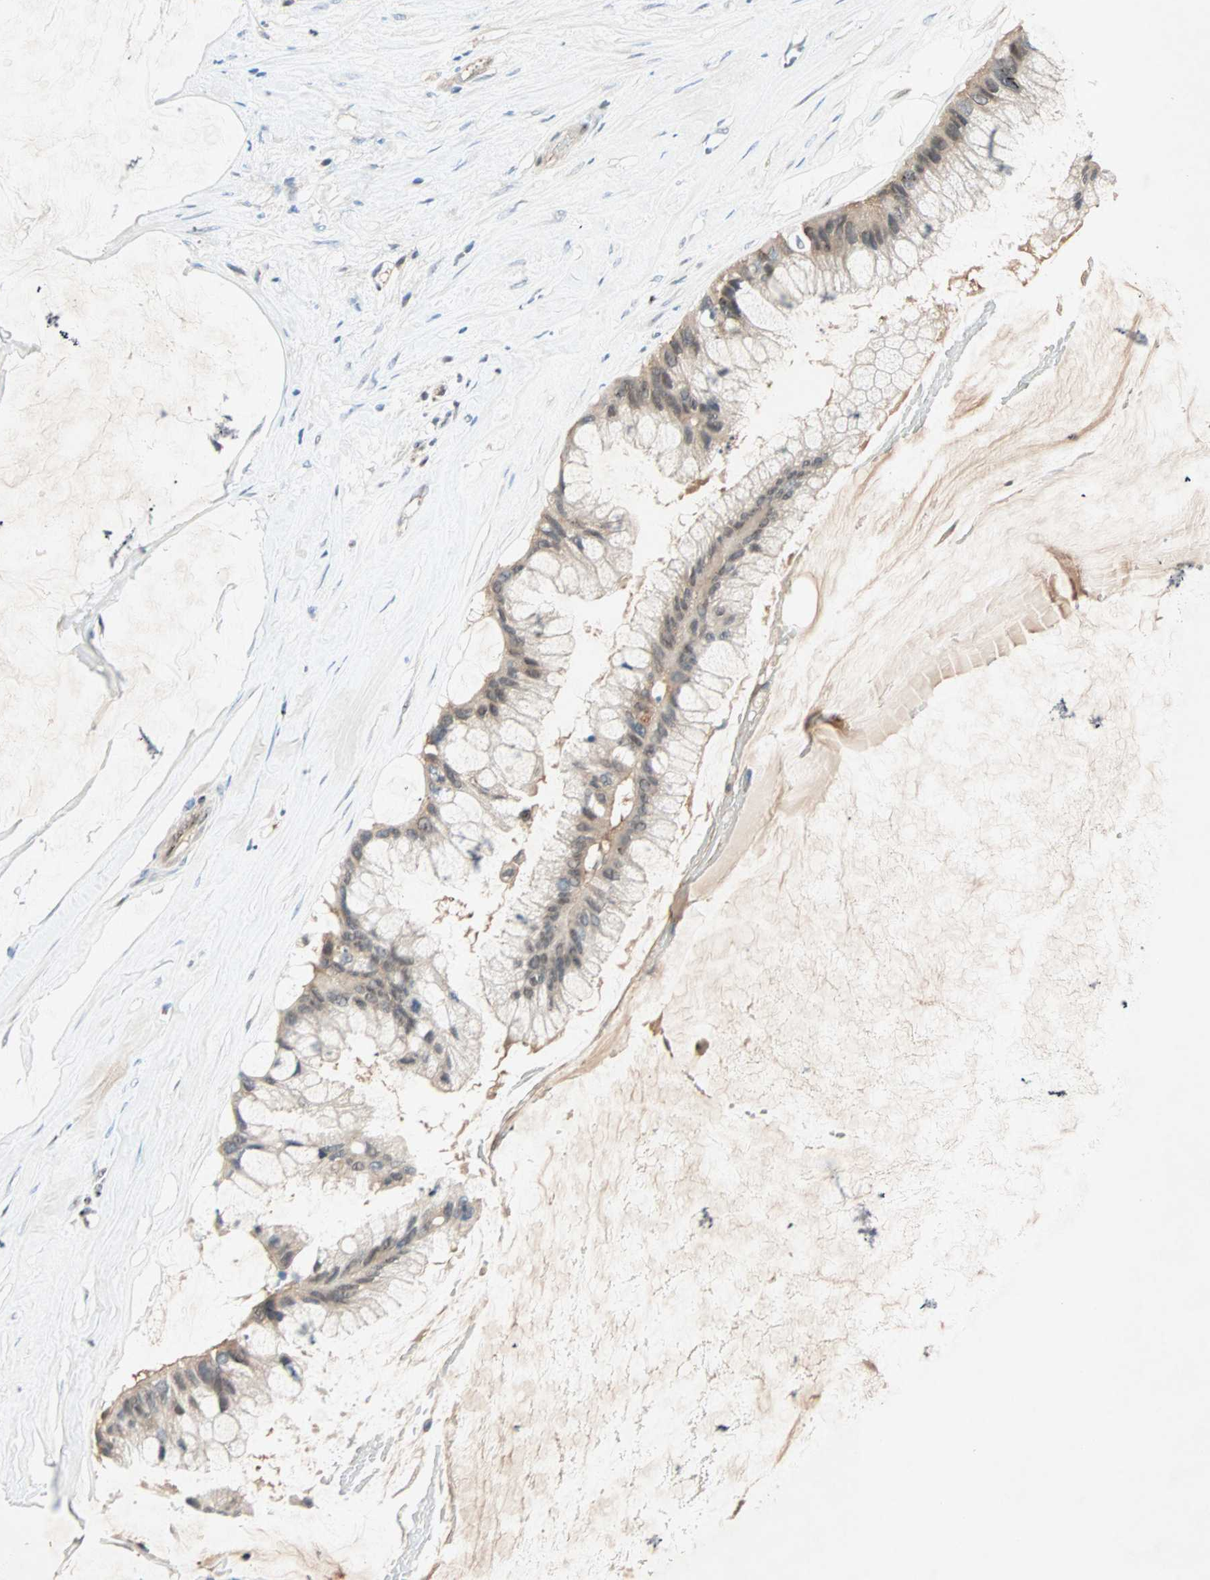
{"staining": {"intensity": "weak", "quantity": ">75%", "location": "cytoplasmic/membranous"}, "tissue": "ovarian cancer", "cell_type": "Tumor cells", "image_type": "cancer", "snomed": [{"axis": "morphology", "description": "Cystadenocarcinoma, mucinous, NOS"}, {"axis": "topography", "description": "Ovary"}], "caption": "Immunohistochemical staining of ovarian cancer shows low levels of weak cytoplasmic/membranous protein positivity in approximately >75% of tumor cells. (Brightfield microscopy of DAB IHC at high magnification).", "gene": "TEC", "patient": {"sex": "female", "age": 39}}